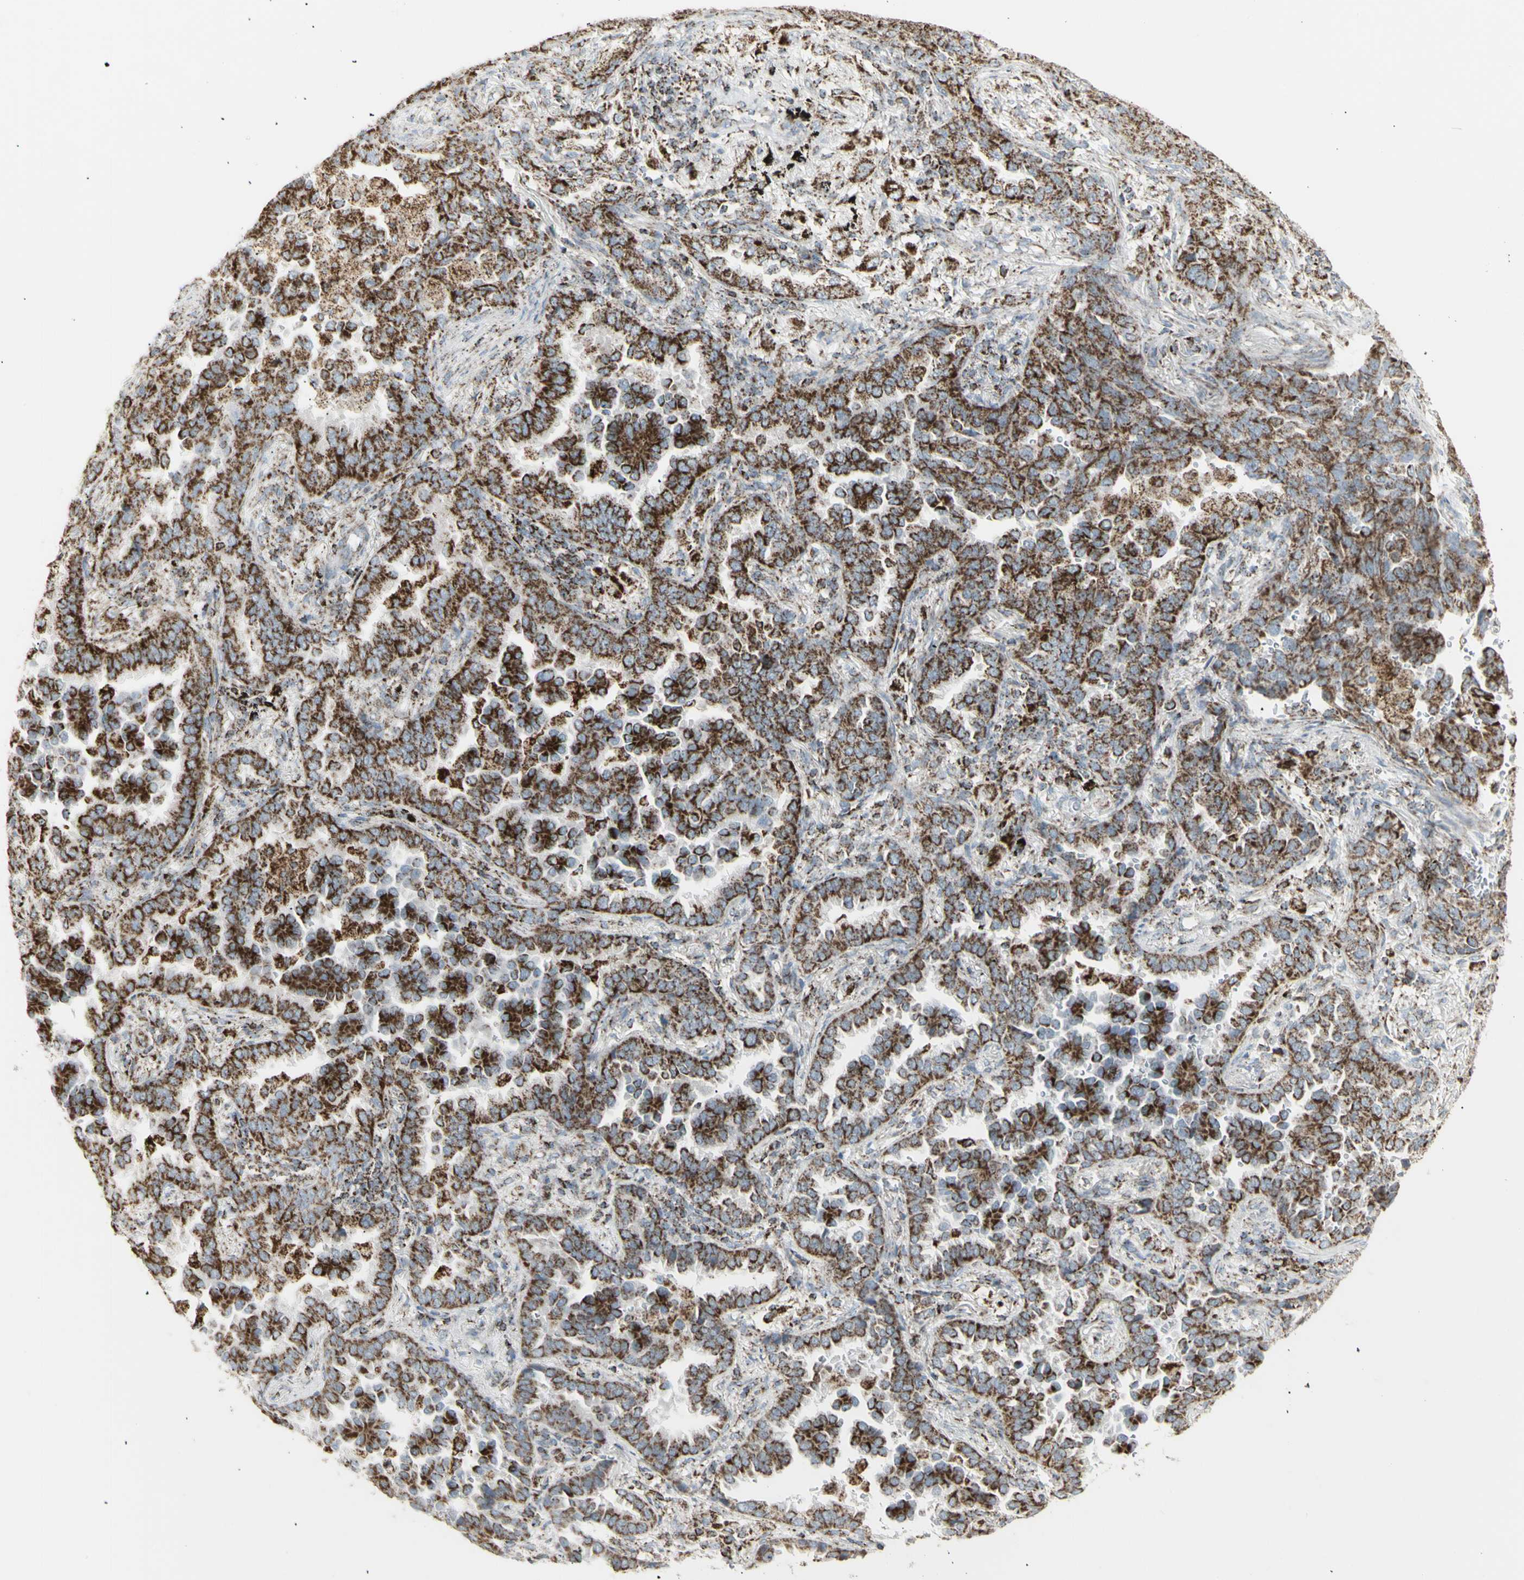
{"staining": {"intensity": "strong", "quantity": ">75%", "location": "cytoplasmic/membranous"}, "tissue": "lung cancer", "cell_type": "Tumor cells", "image_type": "cancer", "snomed": [{"axis": "morphology", "description": "Normal tissue, NOS"}, {"axis": "morphology", "description": "Adenocarcinoma, NOS"}, {"axis": "topography", "description": "Lung"}], "caption": "Strong cytoplasmic/membranous staining is identified in about >75% of tumor cells in lung cancer.", "gene": "PLGRKT", "patient": {"sex": "male", "age": 59}}